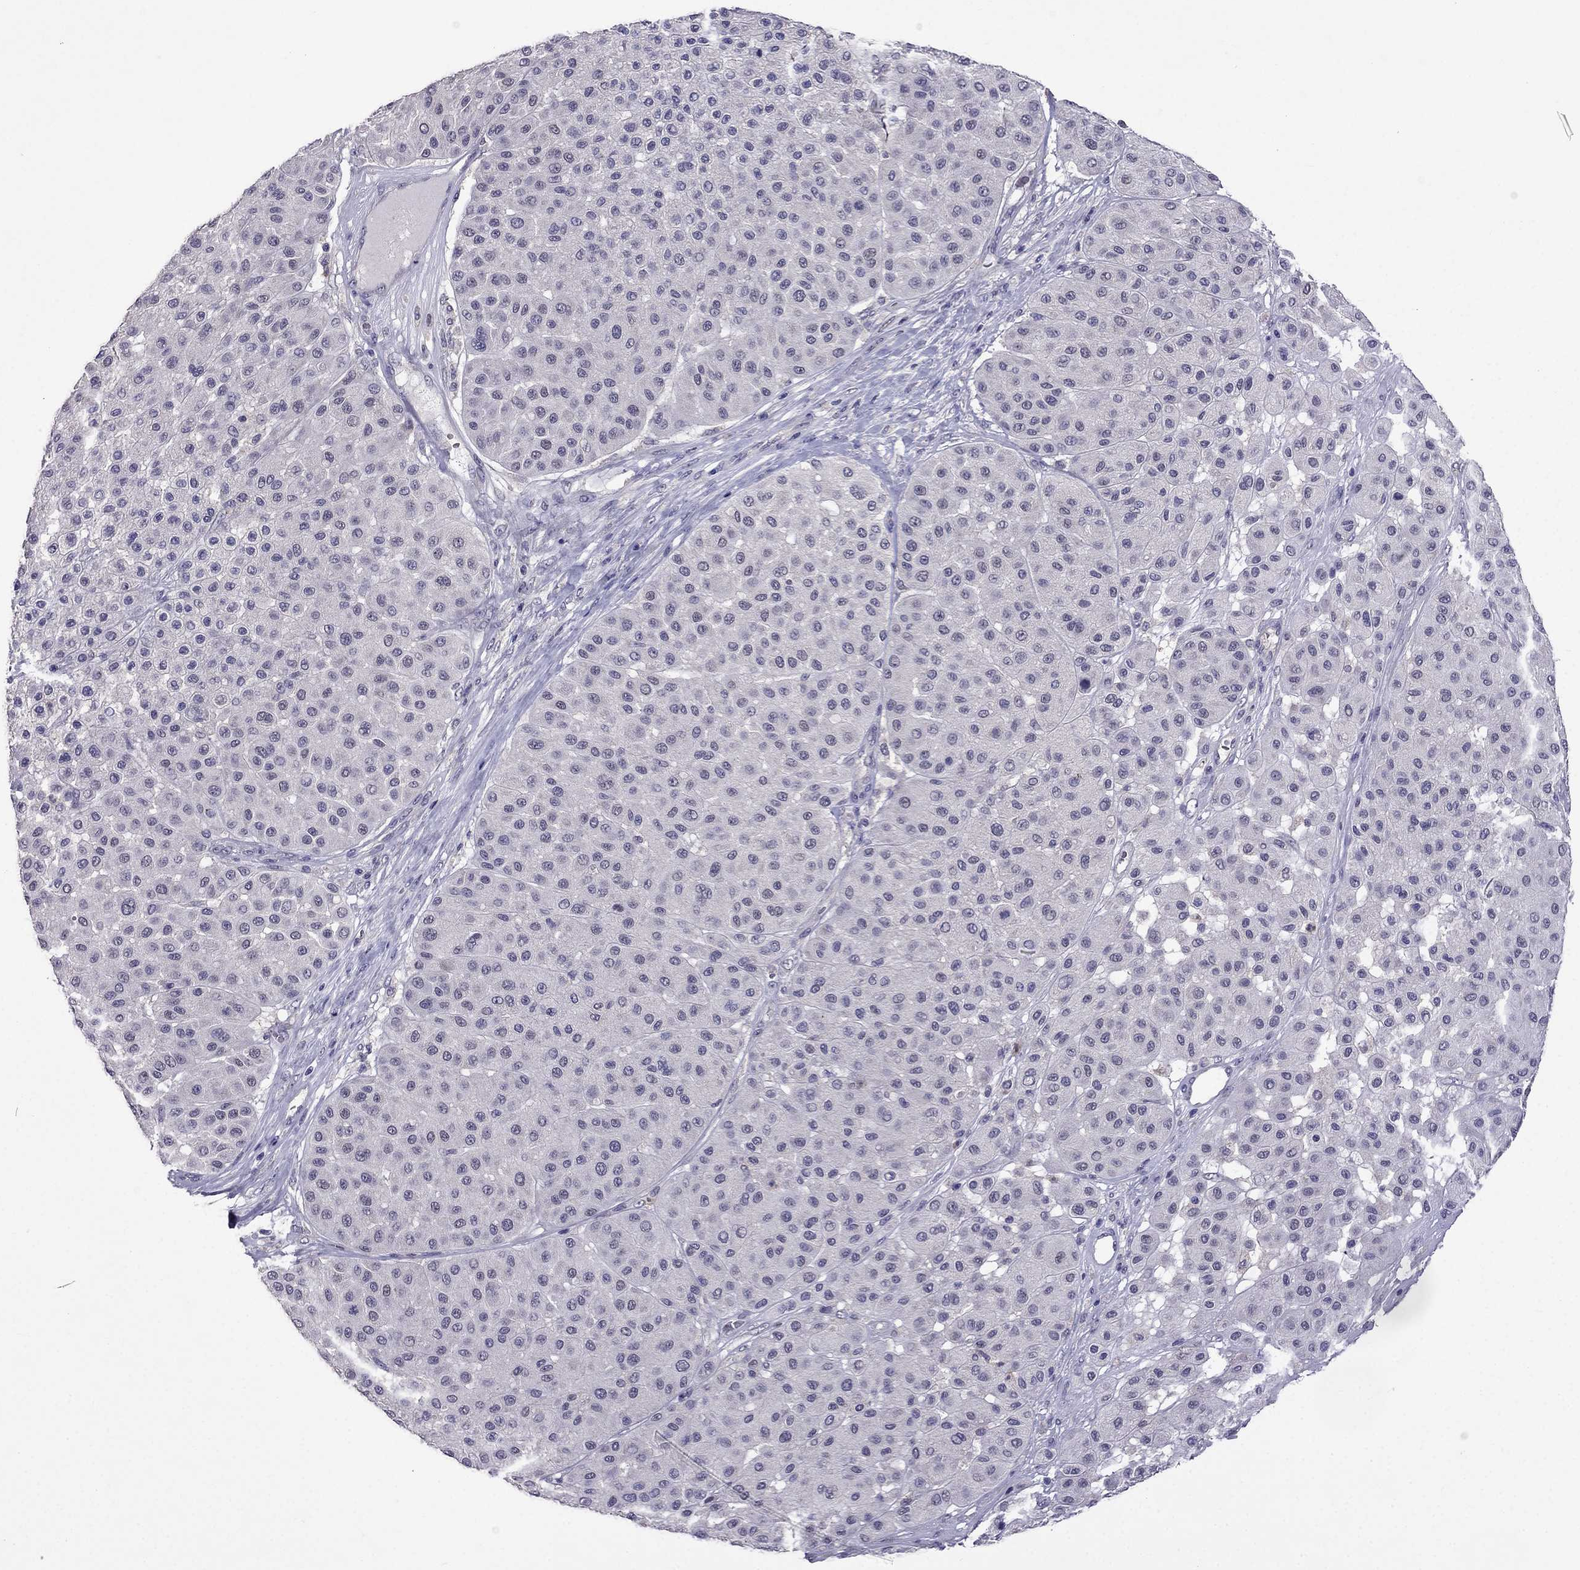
{"staining": {"intensity": "negative", "quantity": "none", "location": "none"}, "tissue": "melanoma", "cell_type": "Tumor cells", "image_type": "cancer", "snomed": [{"axis": "morphology", "description": "Malignant melanoma, Metastatic site"}, {"axis": "topography", "description": "Smooth muscle"}], "caption": "This is an immunohistochemistry photomicrograph of malignant melanoma (metastatic site). There is no positivity in tumor cells.", "gene": "AQP9", "patient": {"sex": "male", "age": 41}}